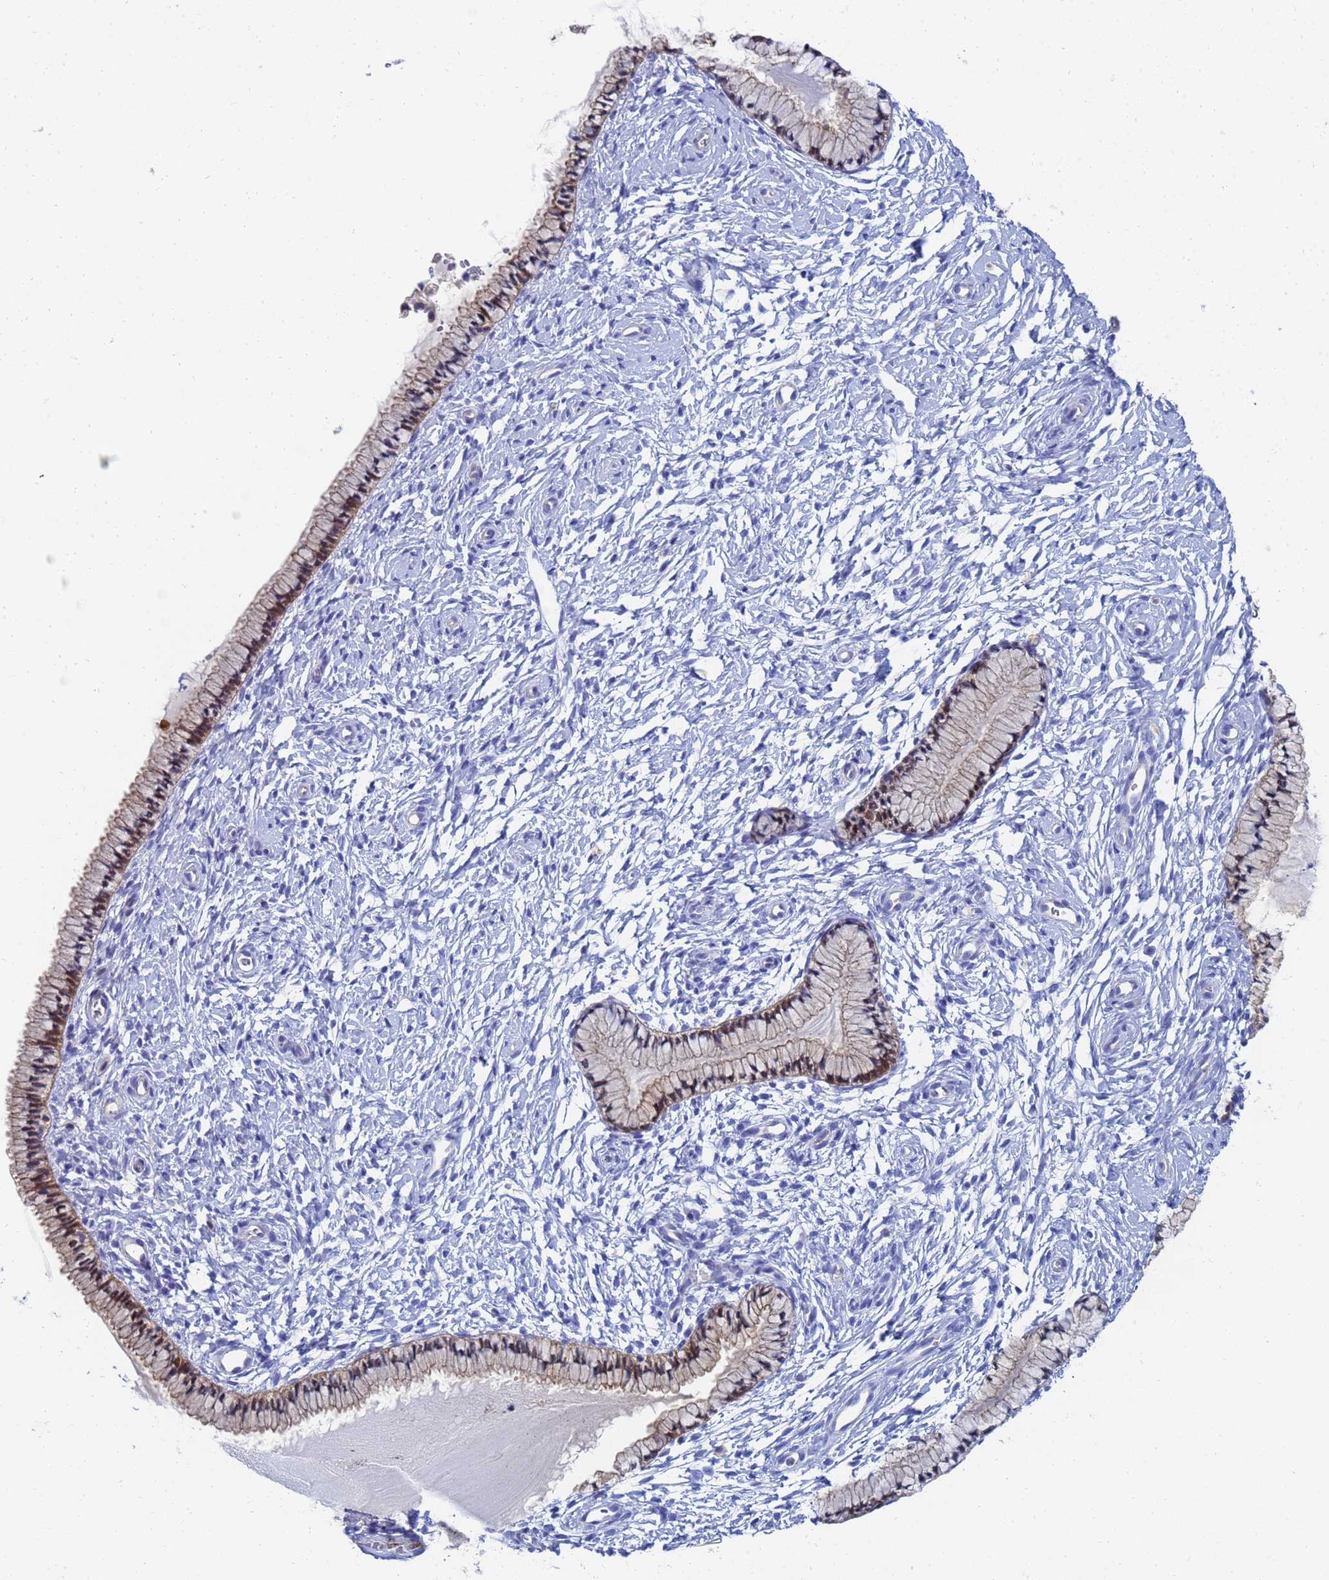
{"staining": {"intensity": "moderate", "quantity": "25%-75%", "location": "cytoplasmic/membranous"}, "tissue": "cervix", "cell_type": "Glandular cells", "image_type": "normal", "snomed": [{"axis": "morphology", "description": "Normal tissue, NOS"}, {"axis": "topography", "description": "Cervix"}], "caption": "IHC of benign human cervix demonstrates medium levels of moderate cytoplasmic/membranous positivity in about 25%-75% of glandular cells.", "gene": "GCHFR", "patient": {"sex": "female", "age": 33}}